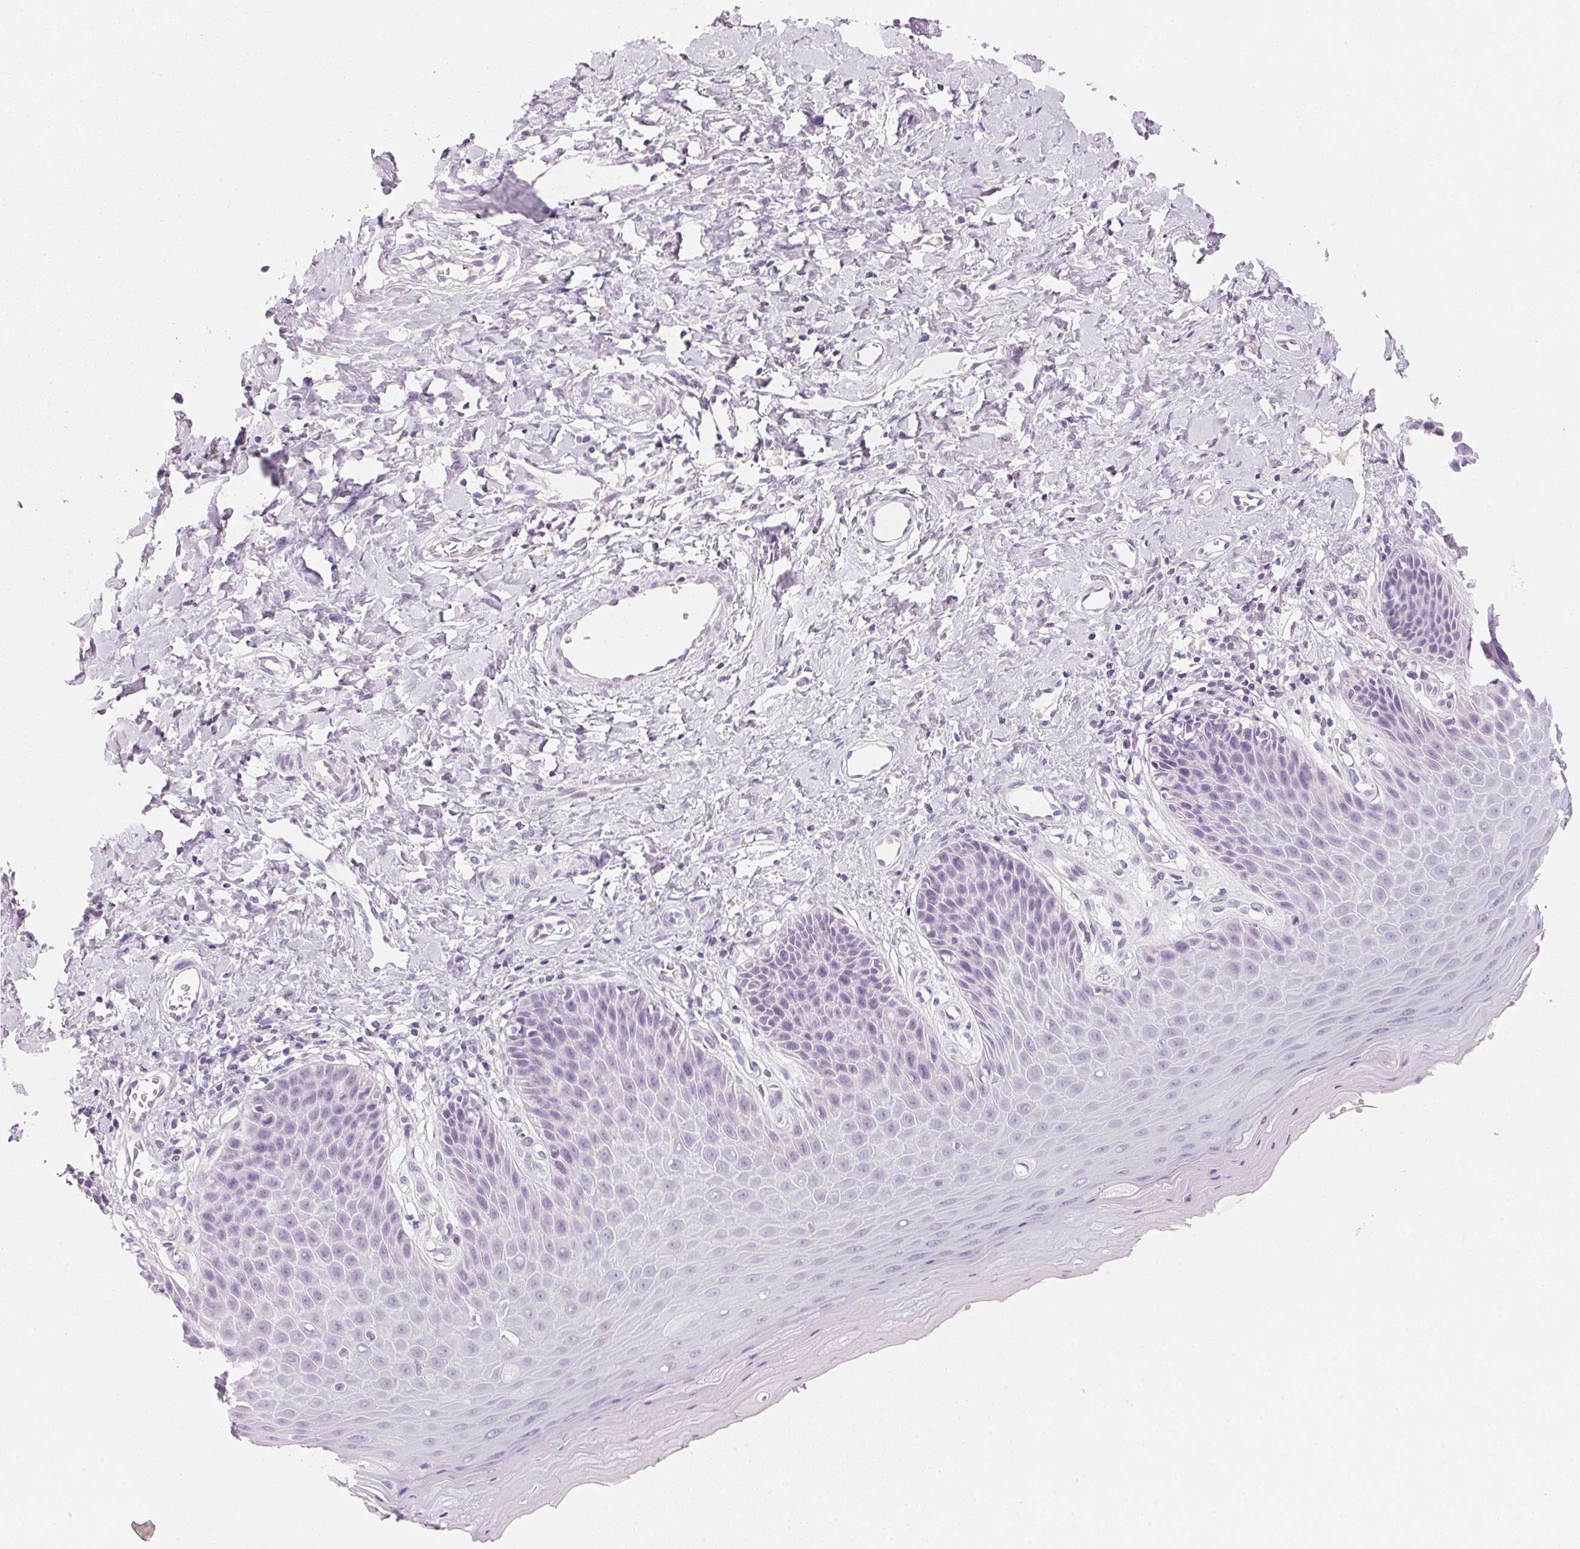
{"staining": {"intensity": "negative", "quantity": "none", "location": "none"}, "tissue": "vagina", "cell_type": "Squamous epithelial cells", "image_type": "normal", "snomed": [{"axis": "morphology", "description": "Normal tissue, NOS"}, {"axis": "topography", "description": "Vagina"}], "caption": "IHC of benign human vagina demonstrates no positivity in squamous epithelial cells. (DAB IHC visualized using brightfield microscopy, high magnification).", "gene": "HOXB13", "patient": {"sex": "female", "age": 83}}